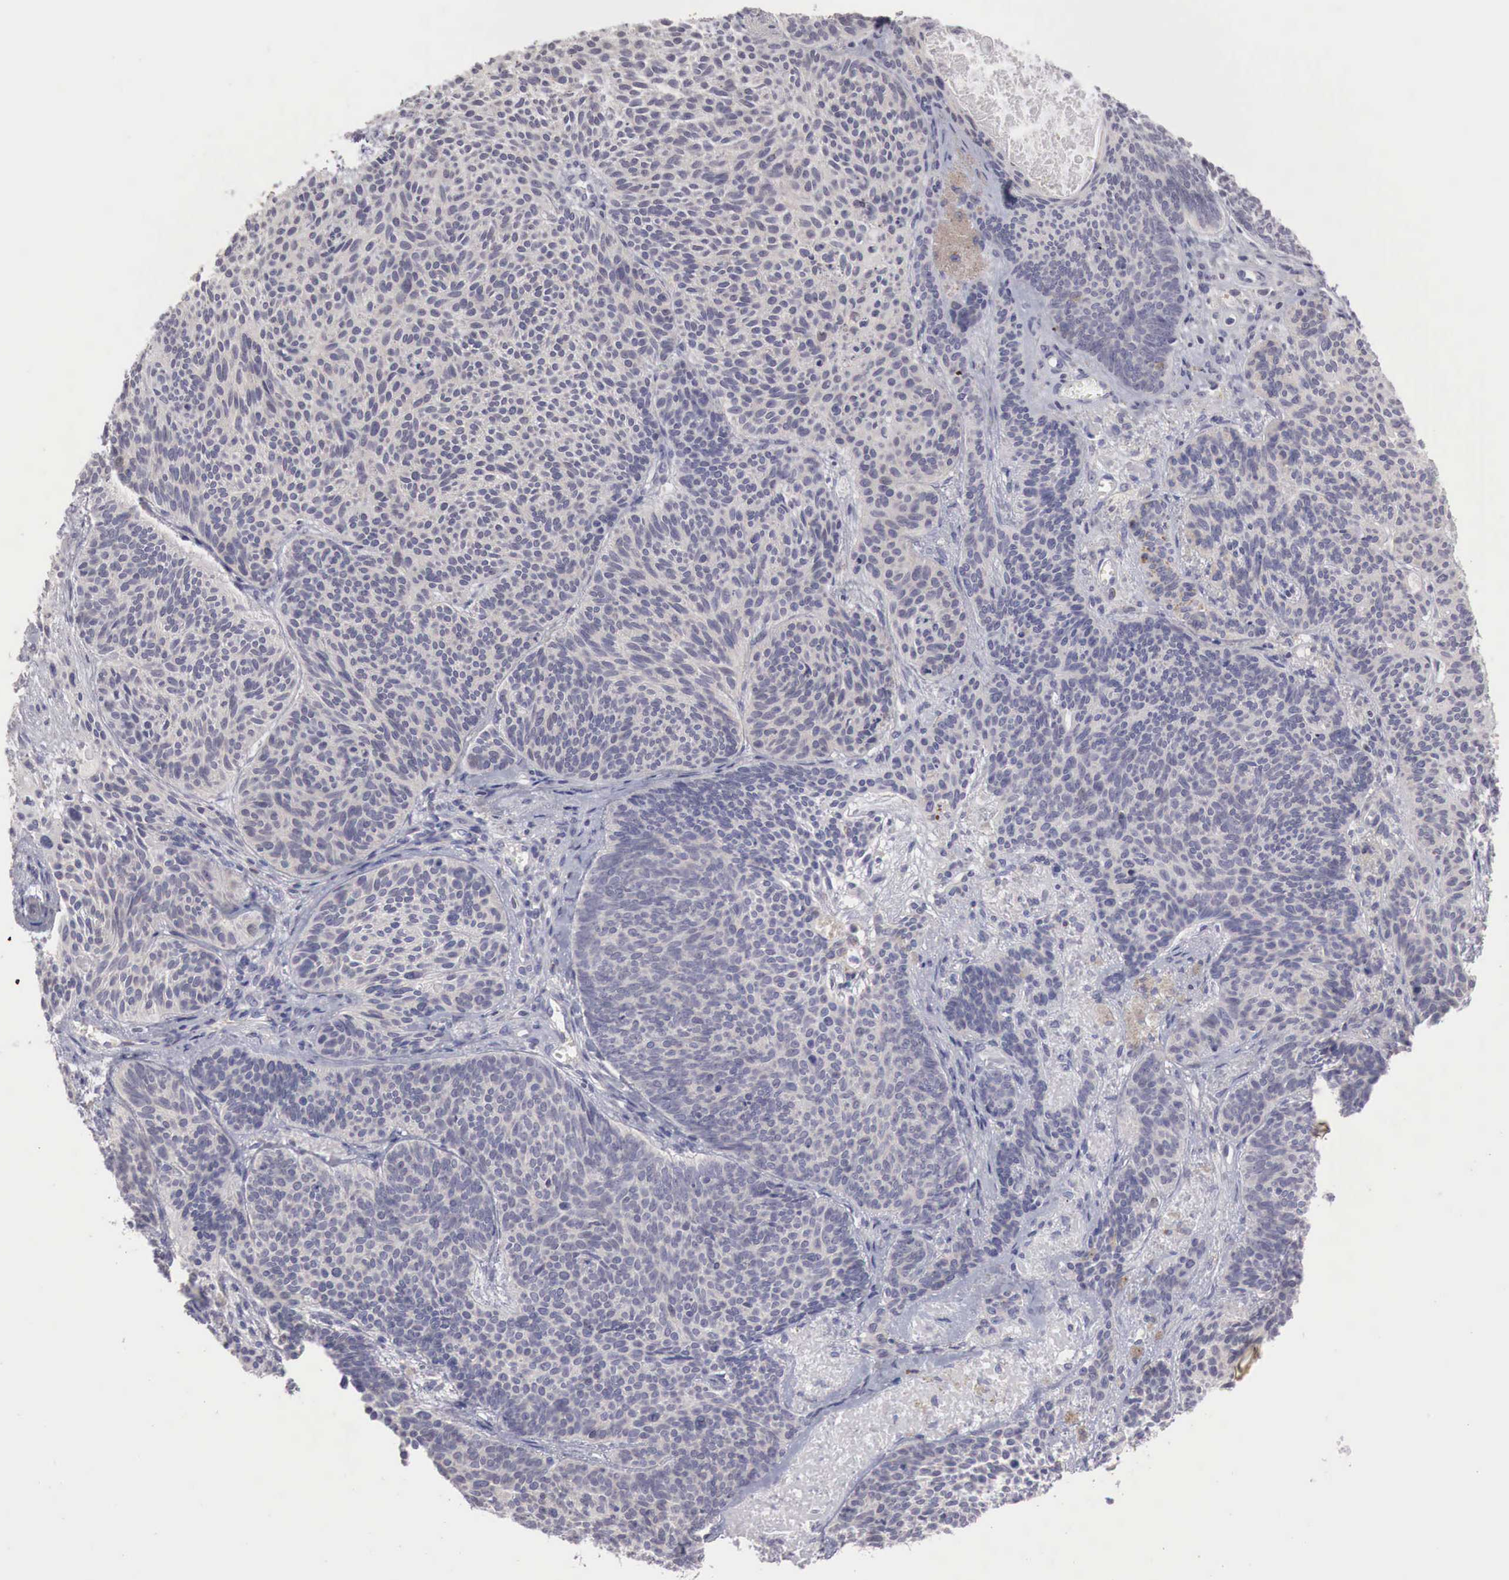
{"staining": {"intensity": "negative", "quantity": "none", "location": "none"}, "tissue": "skin cancer", "cell_type": "Tumor cells", "image_type": "cancer", "snomed": [{"axis": "morphology", "description": "Basal cell carcinoma"}, {"axis": "topography", "description": "Skin"}], "caption": "The image shows no staining of tumor cells in skin basal cell carcinoma.", "gene": "GATA1", "patient": {"sex": "male", "age": 84}}